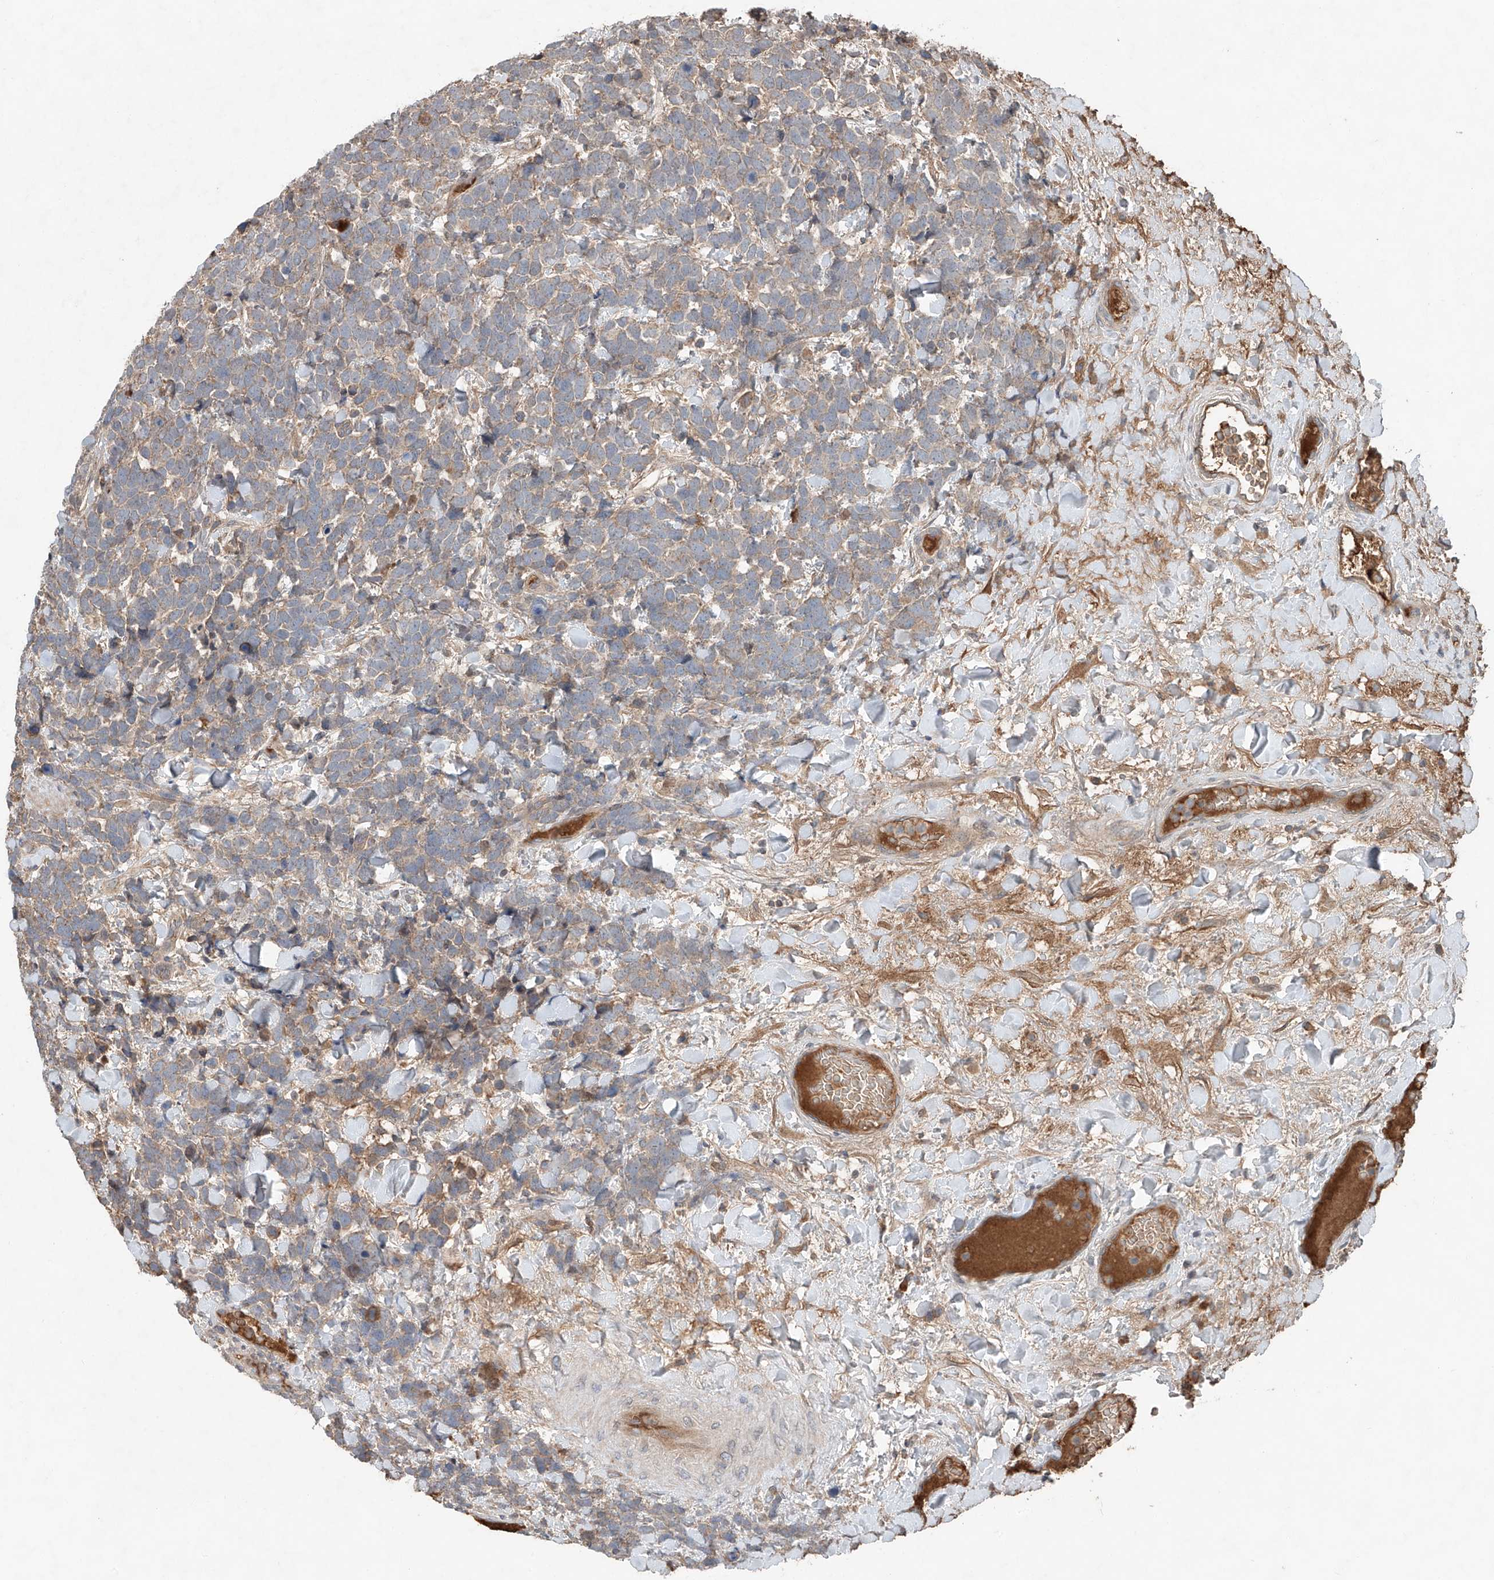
{"staining": {"intensity": "weak", "quantity": "25%-75%", "location": "cytoplasmic/membranous"}, "tissue": "urothelial cancer", "cell_type": "Tumor cells", "image_type": "cancer", "snomed": [{"axis": "morphology", "description": "Urothelial carcinoma, High grade"}, {"axis": "topography", "description": "Urinary bladder"}], "caption": "This image exhibits IHC staining of urothelial cancer, with low weak cytoplasmic/membranous staining in about 25%-75% of tumor cells.", "gene": "ADAM23", "patient": {"sex": "female", "age": 82}}